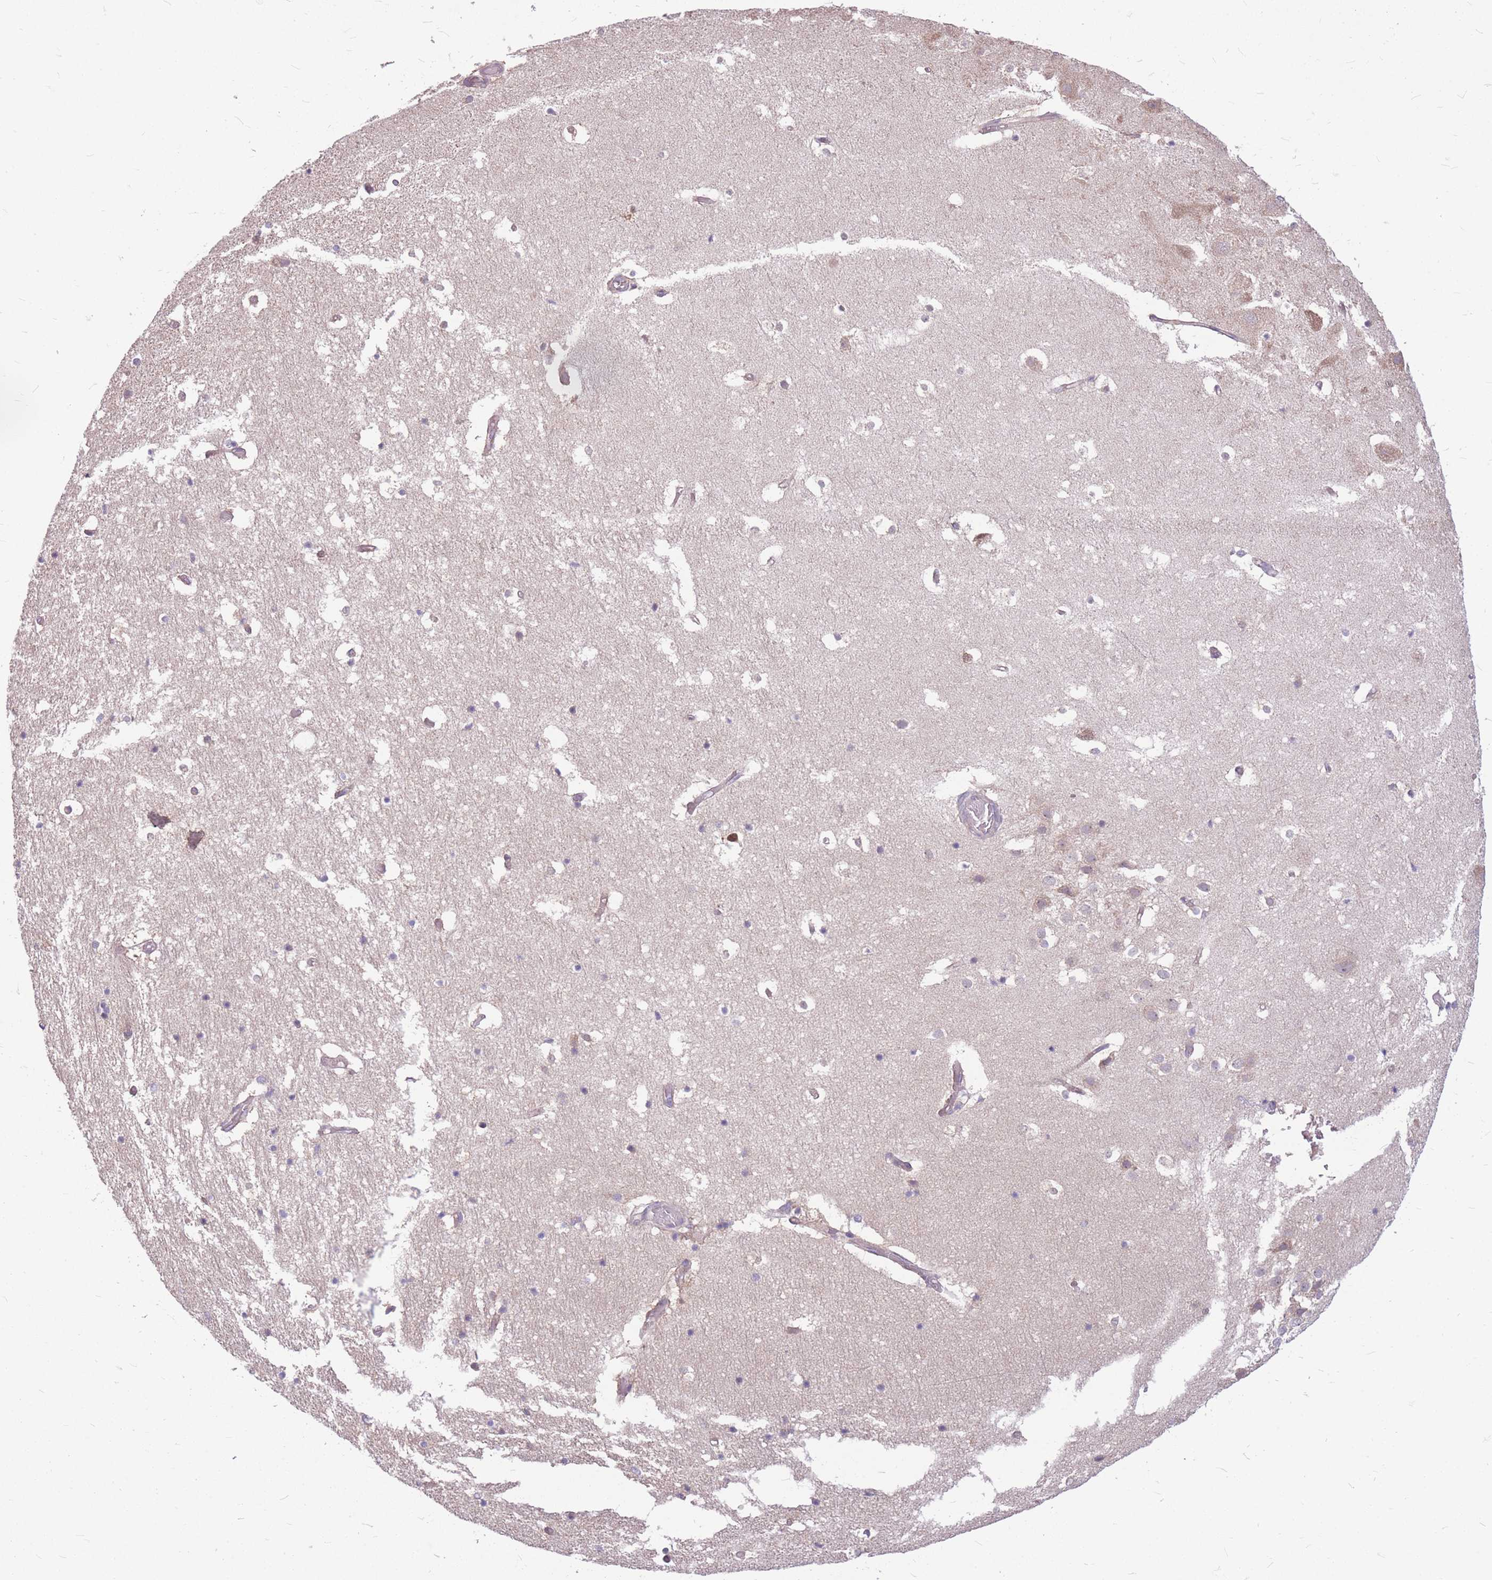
{"staining": {"intensity": "negative", "quantity": "none", "location": "none"}, "tissue": "hippocampus", "cell_type": "Glial cells", "image_type": "normal", "snomed": [{"axis": "morphology", "description": "Normal tissue, NOS"}, {"axis": "topography", "description": "Hippocampus"}], "caption": "High magnification brightfield microscopy of benign hippocampus stained with DAB (3,3'-diaminobenzidine) (brown) and counterstained with hematoxylin (blue): glial cells show no significant positivity. (DAB IHC, high magnification).", "gene": "GMNN", "patient": {"sex": "female", "age": 52}}